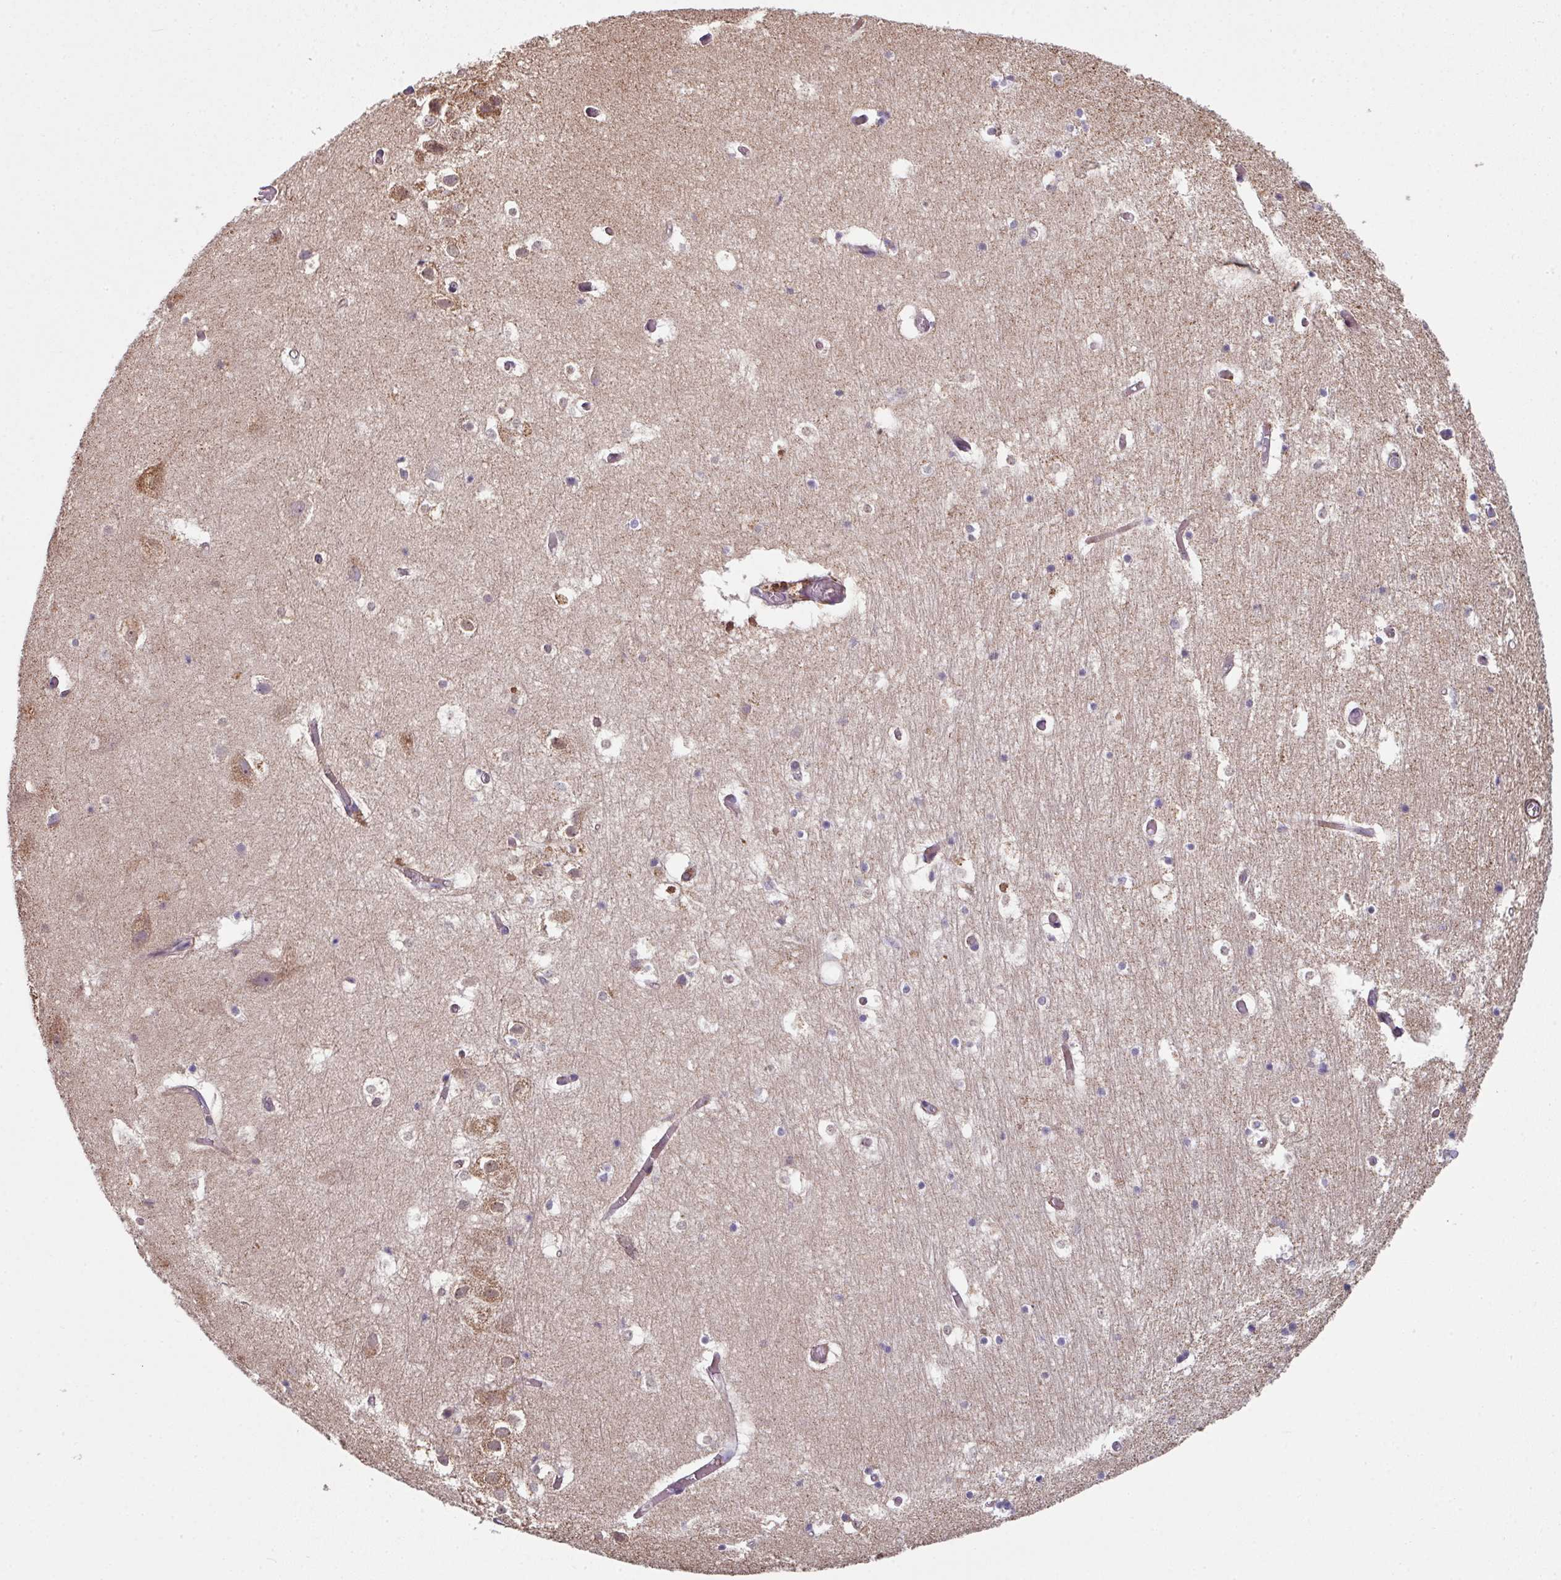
{"staining": {"intensity": "negative", "quantity": "none", "location": "none"}, "tissue": "hippocampus", "cell_type": "Glial cells", "image_type": "normal", "snomed": [{"axis": "morphology", "description": "Normal tissue, NOS"}, {"axis": "topography", "description": "Hippocampus"}], "caption": "This is a photomicrograph of immunohistochemistry (IHC) staining of unremarkable hippocampus, which shows no staining in glial cells.", "gene": "C2orf16", "patient": {"sex": "female", "age": 52}}